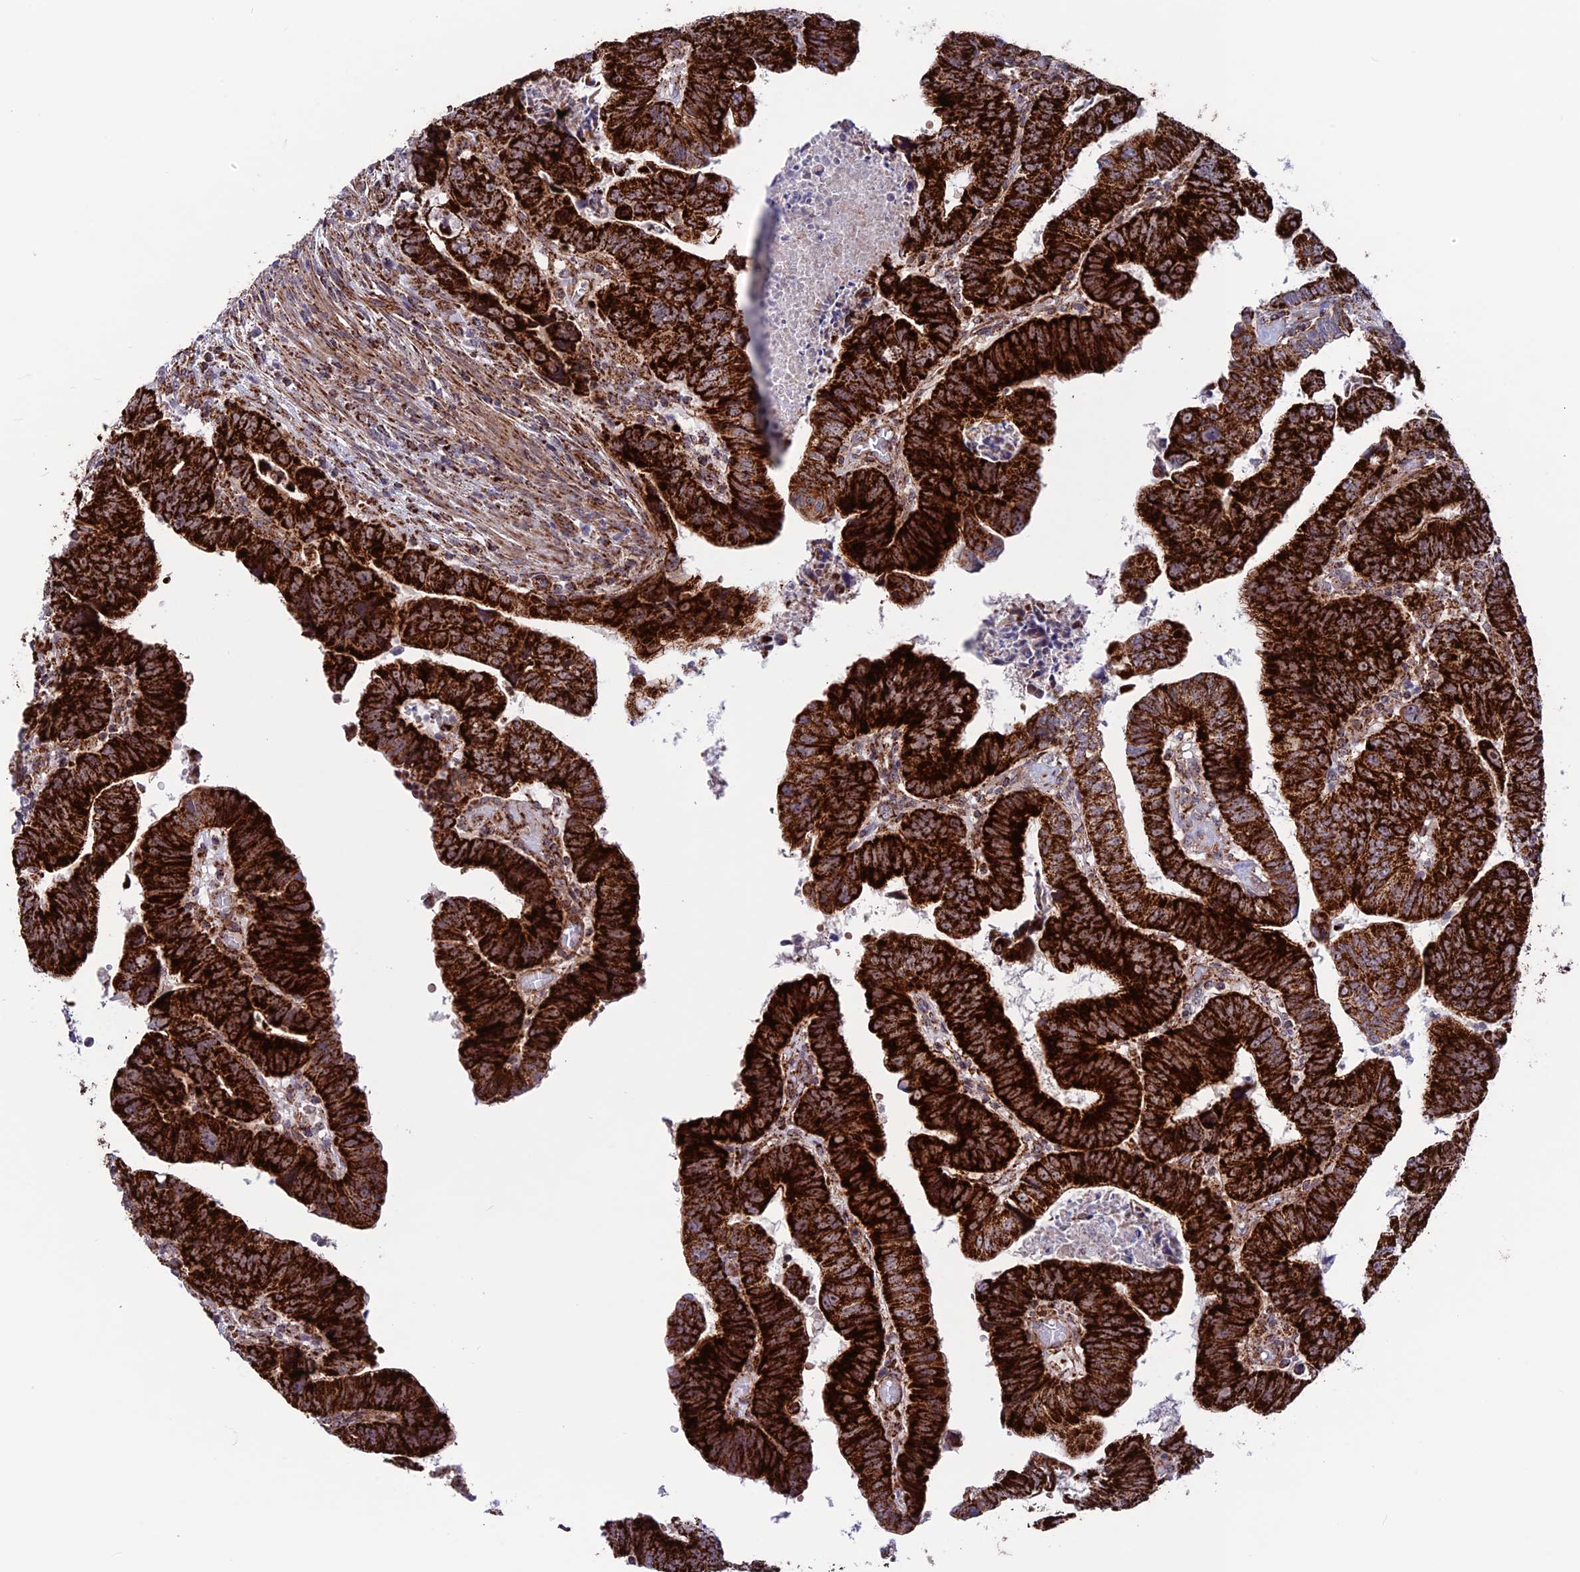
{"staining": {"intensity": "strong", "quantity": ">75%", "location": "cytoplasmic/membranous"}, "tissue": "colorectal cancer", "cell_type": "Tumor cells", "image_type": "cancer", "snomed": [{"axis": "morphology", "description": "Normal tissue, NOS"}, {"axis": "morphology", "description": "Adenocarcinoma, NOS"}, {"axis": "topography", "description": "Rectum"}], "caption": "Immunohistochemical staining of colorectal adenocarcinoma demonstrates strong cytoplasmic/membranous protein expression in approximately >75% of tumor cells.", "gene": "MRPS18B", "patient": {"sex": "female", "age": 65}}